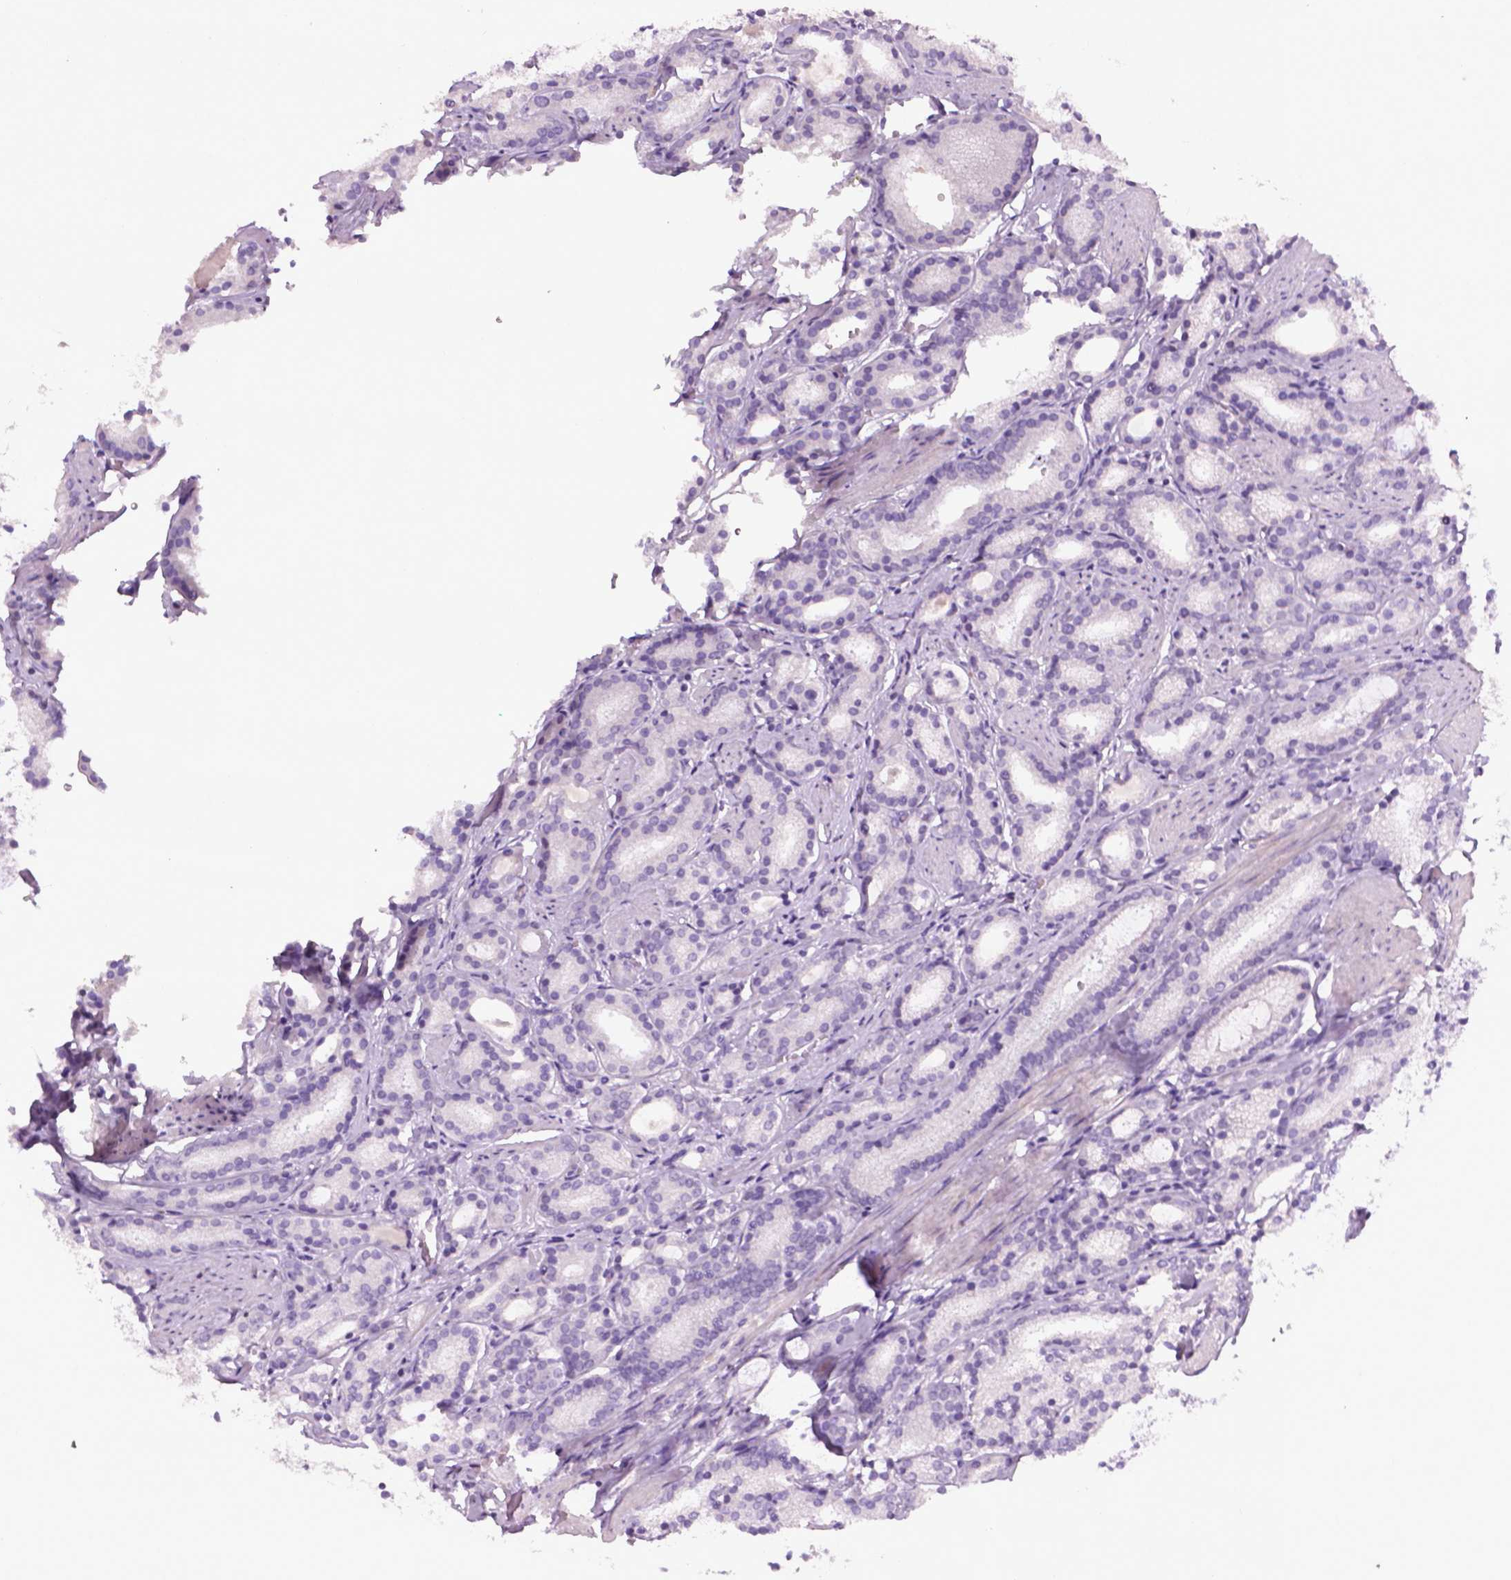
{"staining": {"intensity": "negative", "quantity": "none", "location": "none"}, "tissue": "prostate cancer", "cell_type": "Tumor cells", "image_type": "cancer", "snomed": [{"axis": "morphology", "description": "Adenocarcinoma, High grade"}, {"axis": "topography", "description": "Prostate"}], "caption": "Immunohistochemical staining of human adenocarcinoma (high-grade) (prostate) demonstrates no significant expression in tumor cells.", "gene": "DNAI7", "patient": {"sex": "male", "age": 63}}